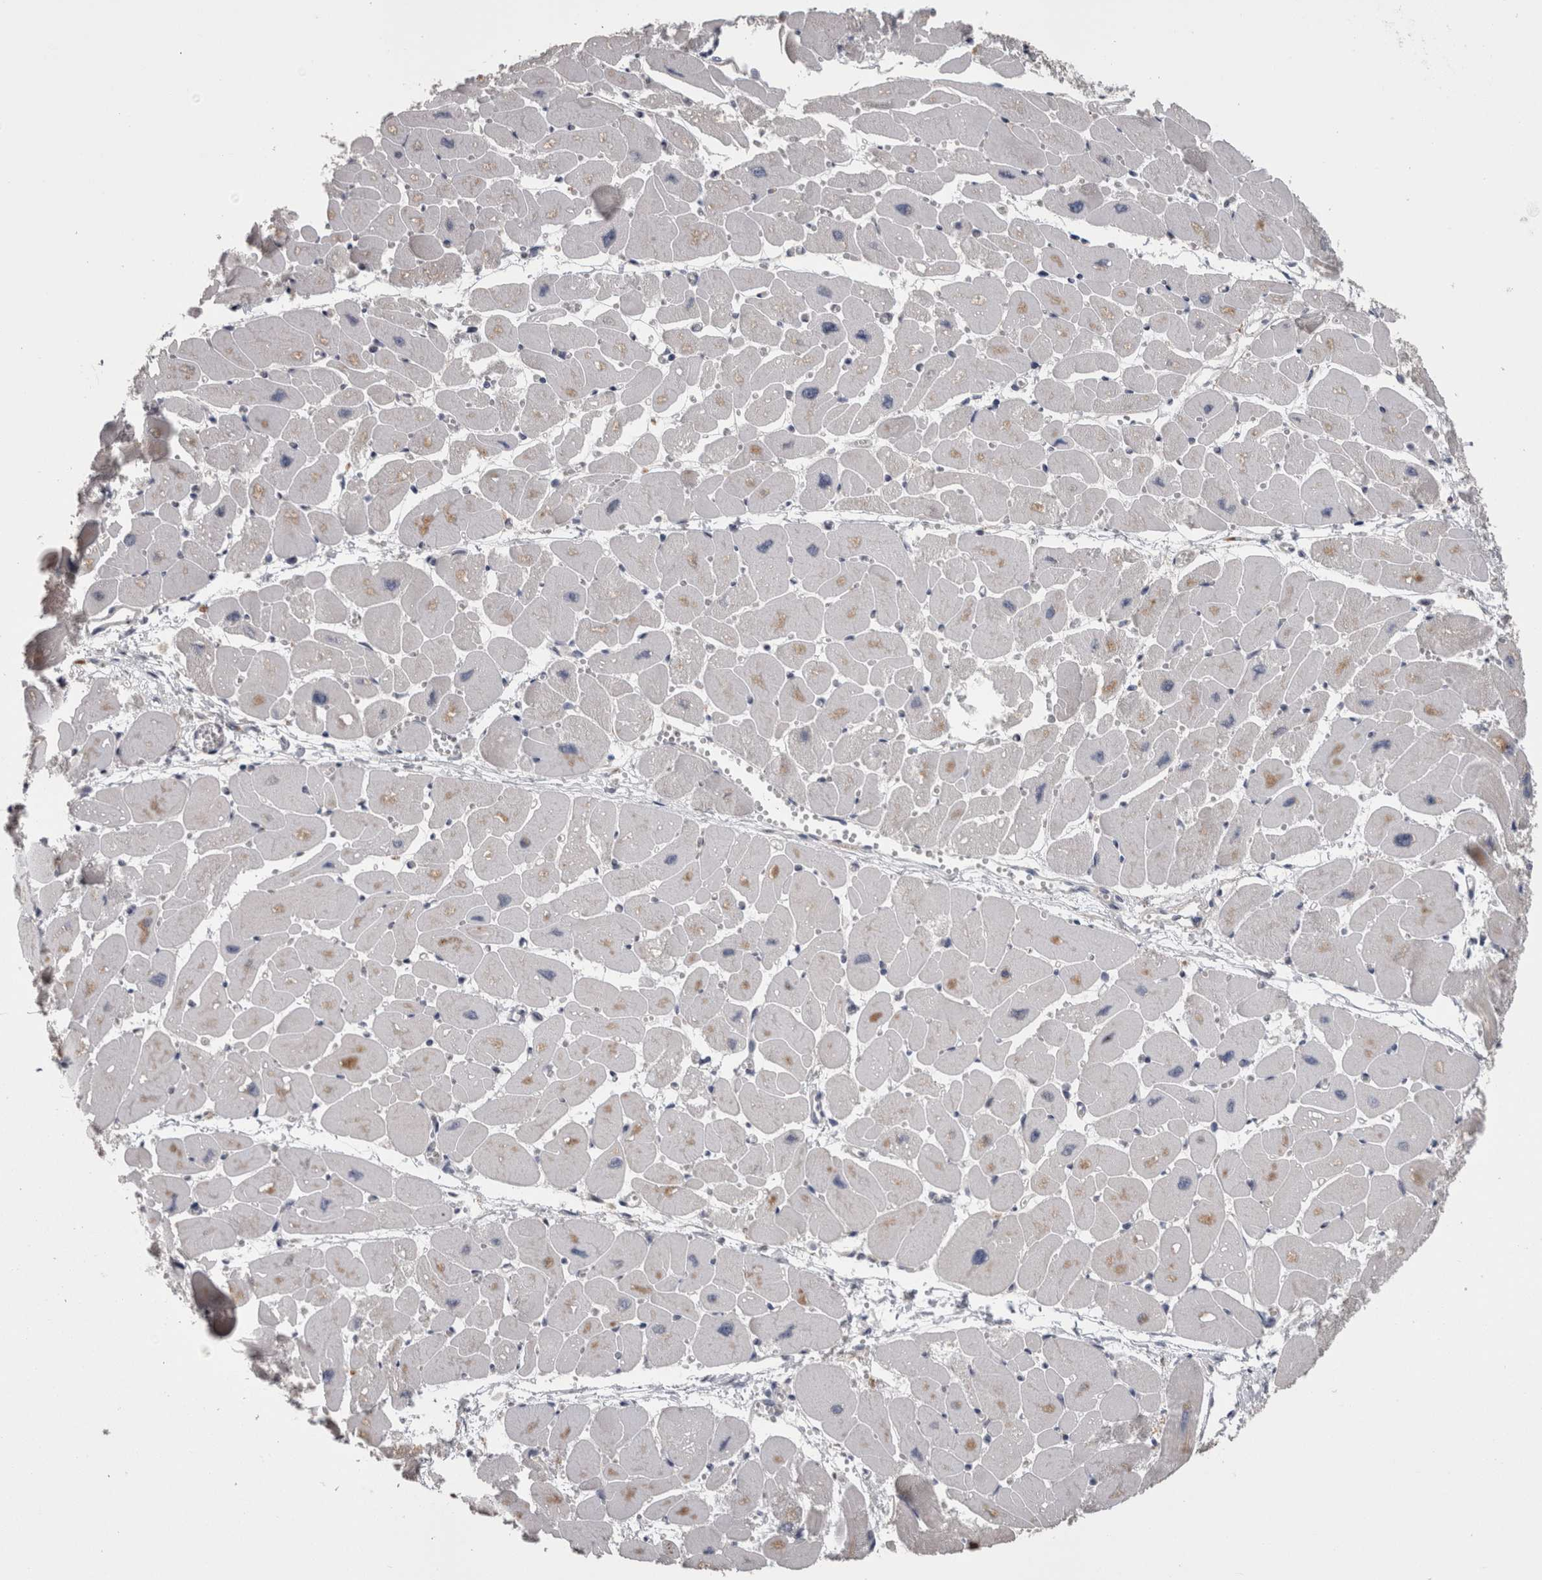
{"staining": {"intensity": "weak", "quantity": "<25%", "location": "cytoplasmic/membranous"}, "tissue": "heart muscle", "cell_type": "Cardiomyocytes", "image_type": "normal", "snomed": [{"axis": "morphology", "description": "Normal tissue, NOS"}, {"axis": "topography", "description": "Heart"}], "caption": "An immunohistochemistry micrograph of benign heart muscle is shown. There is no staining in cardiomyocytes of heart muscle.", "gene": "STC1", "patient": {"sex": "female", "age": 54}}